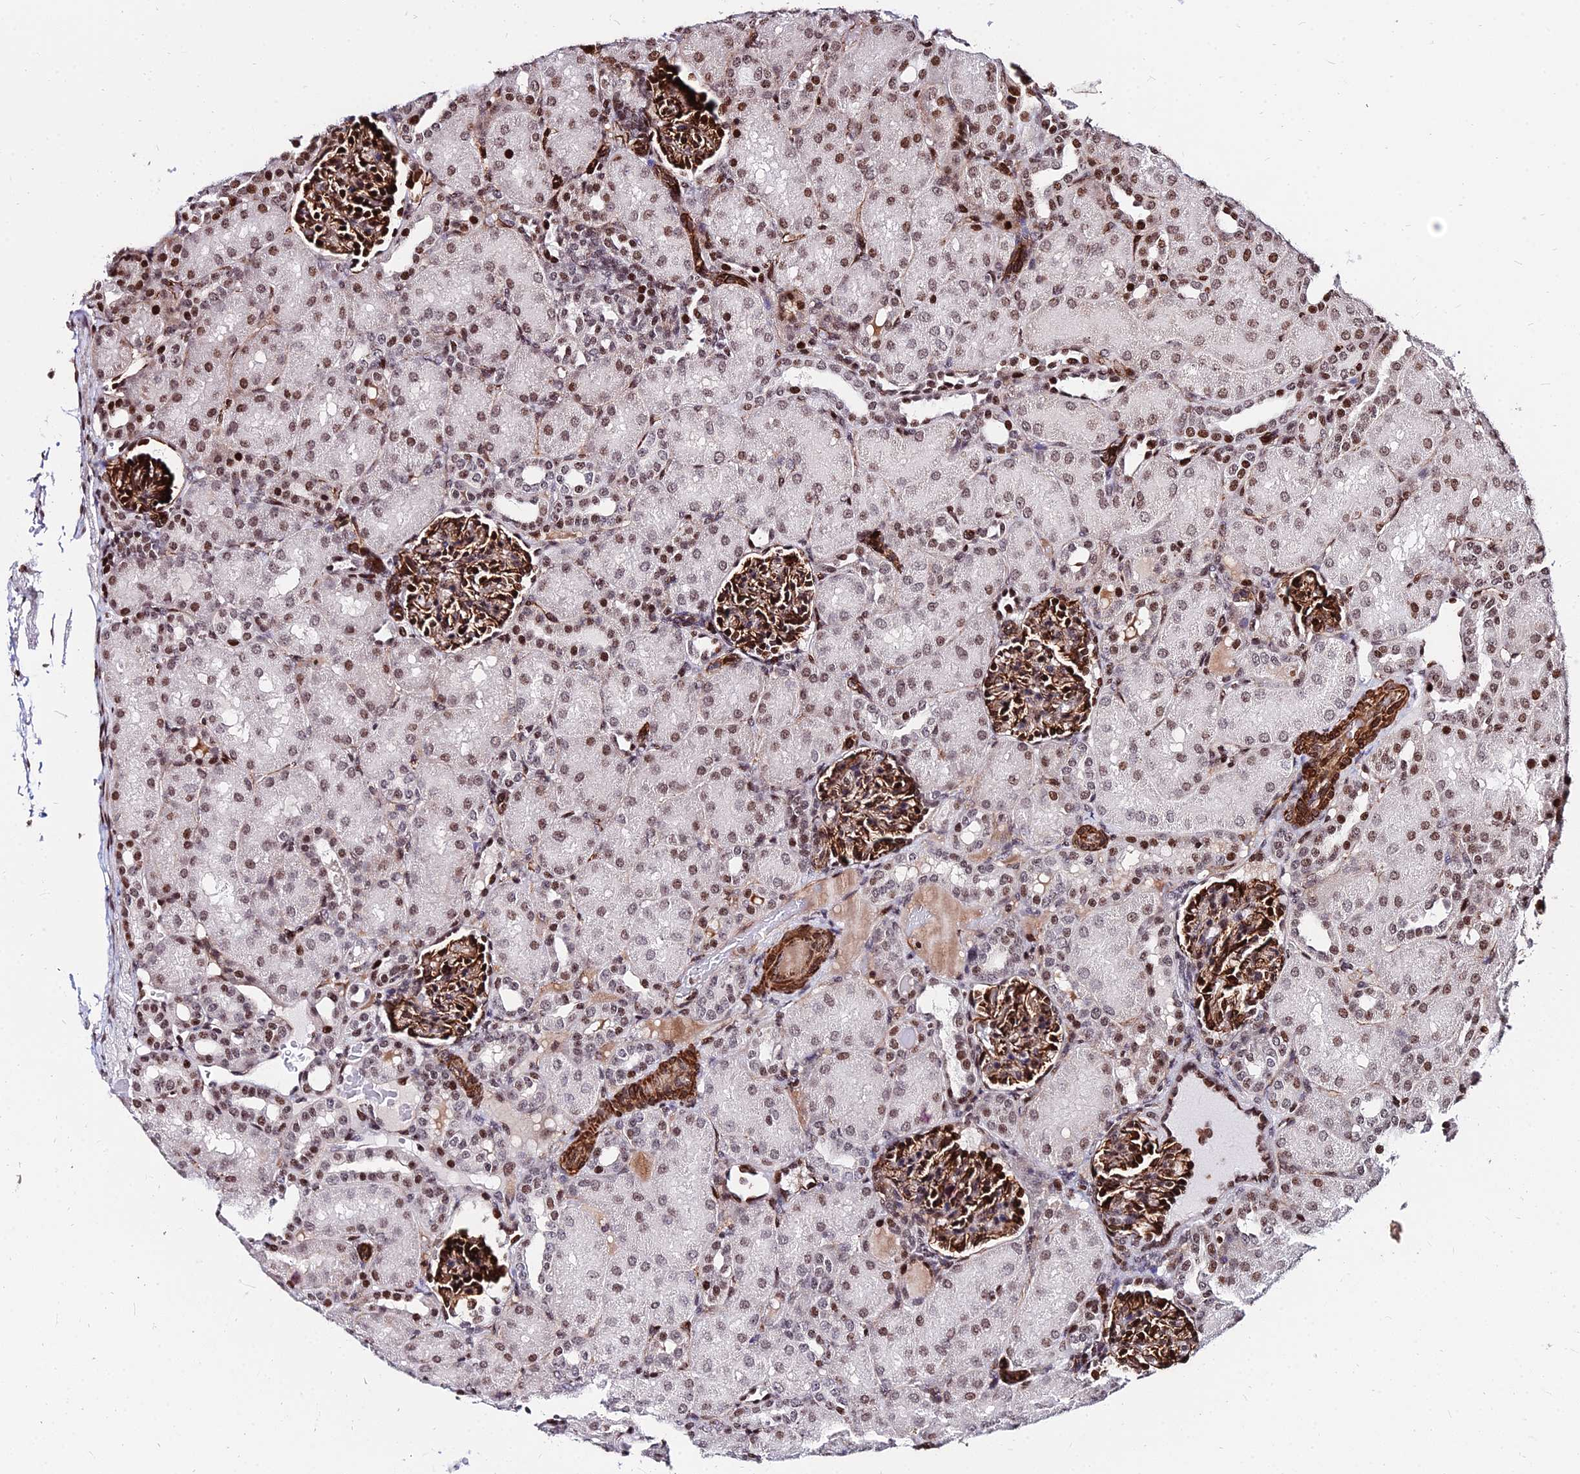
{"staining": {"intensity": "strong", "quantity": ">75%", "location": "cytoplasmic/membranous,nuclear"}, "tissue": "kidney", "cell_type": "Cells in glomeruli", "image_type": "normal", "snomed": [{"axis": "morphology", "description": "Normal tissue, NOS"}, {"axis": "topography", "description": "Kidney"}], "caption": "Immunohistochemical staining of benign human kidney demonstrates high levels of strong cytoplasmic/membranous,nuclear expression in about >75% of cells in glomeruli. (DAB (3,3'-diaminobenzidine) IHC, brown staining for protein, blue staining for nuclei).", "gene": "NYAP2", "patient": {"sex": "male", "age": 1}}